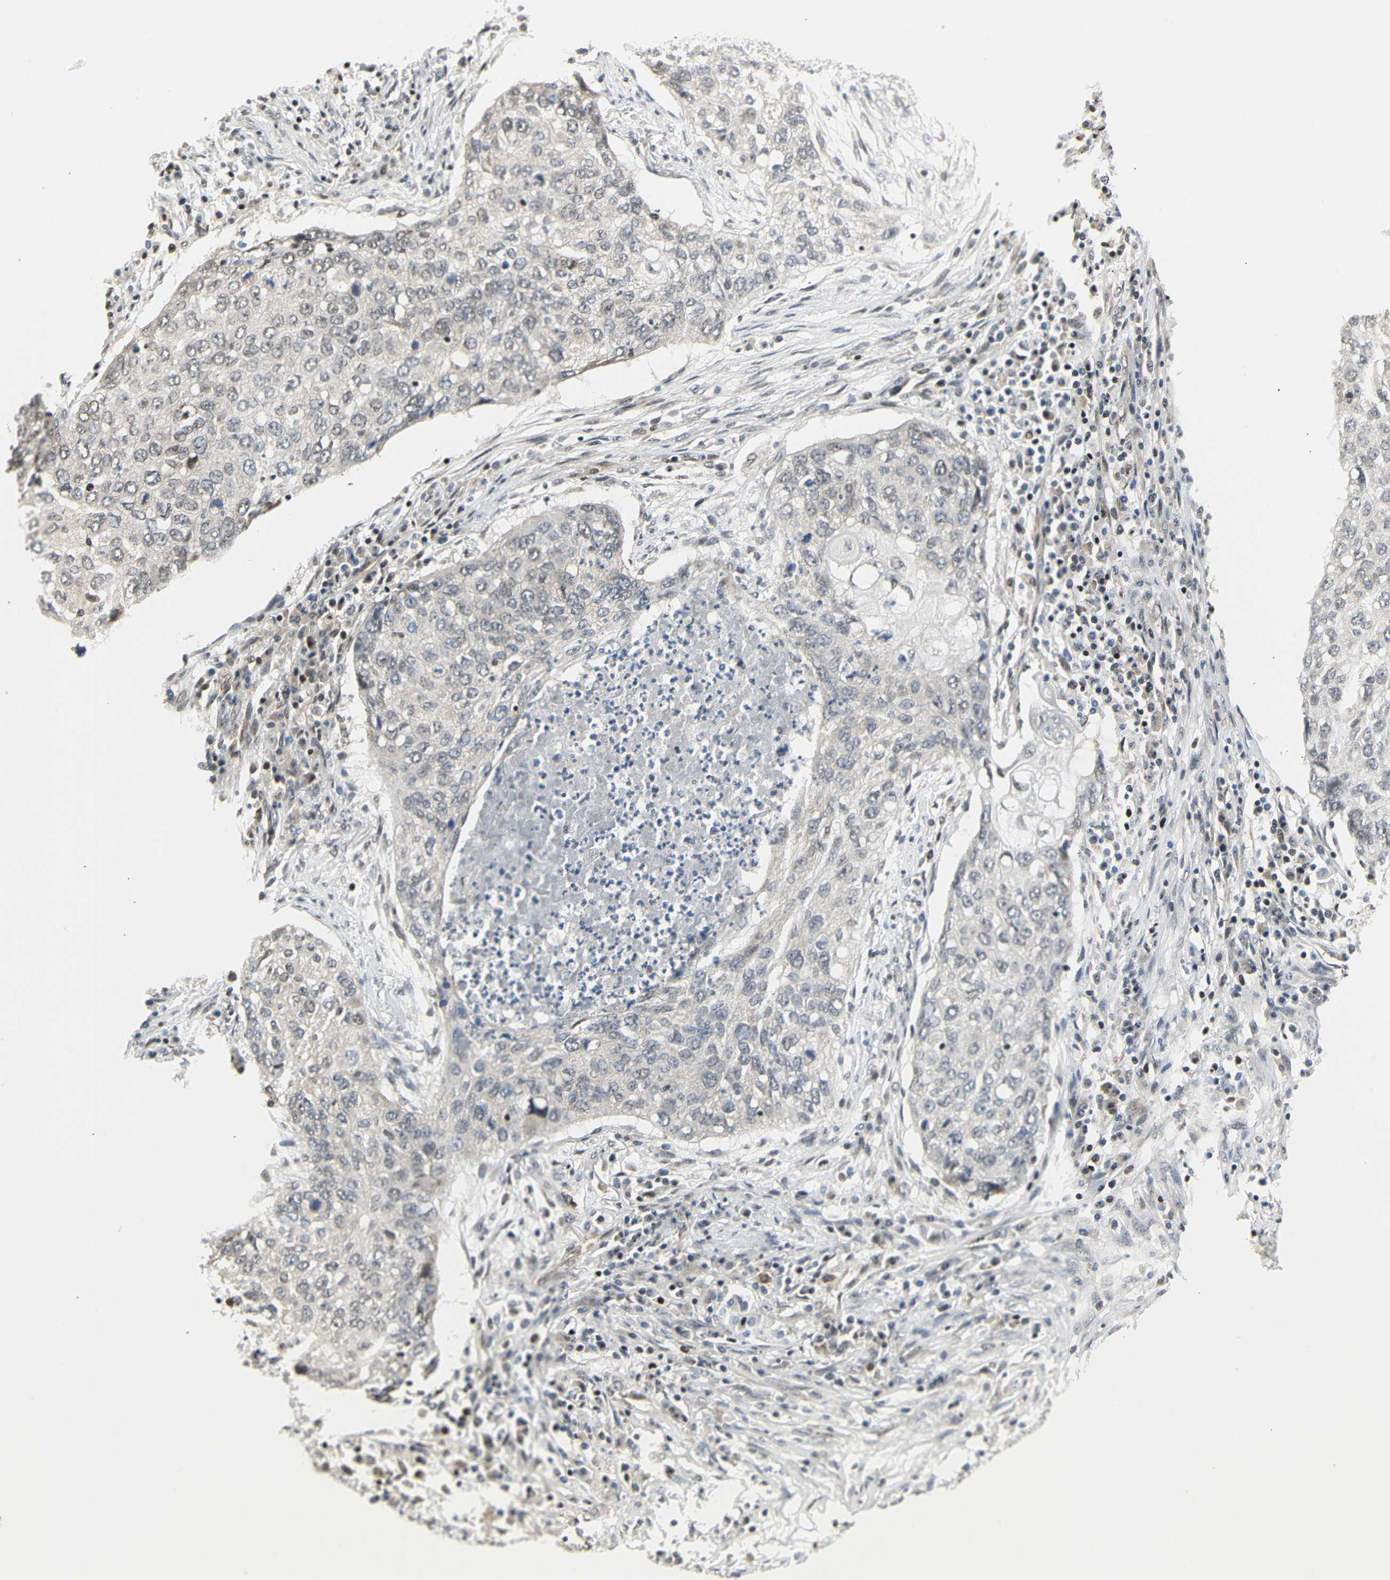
{"staining": {"intensity": "weak", "quantity": "<25%", "location": "nuclear"}, "tissue": "lung cancer", "cell_type": "Tumor cells", "image_type": "cancer", "snomed": [{"axis": "morphology", "description": "Squamous cell carcinoma, NOS"}, {"axis": "topography", "description": "Lung"}], "caption": "Tumor cells show no significant protein staining in lung cancer.", "gene": "IMPG2", "patient": {"sex": "female", "age": 63}}